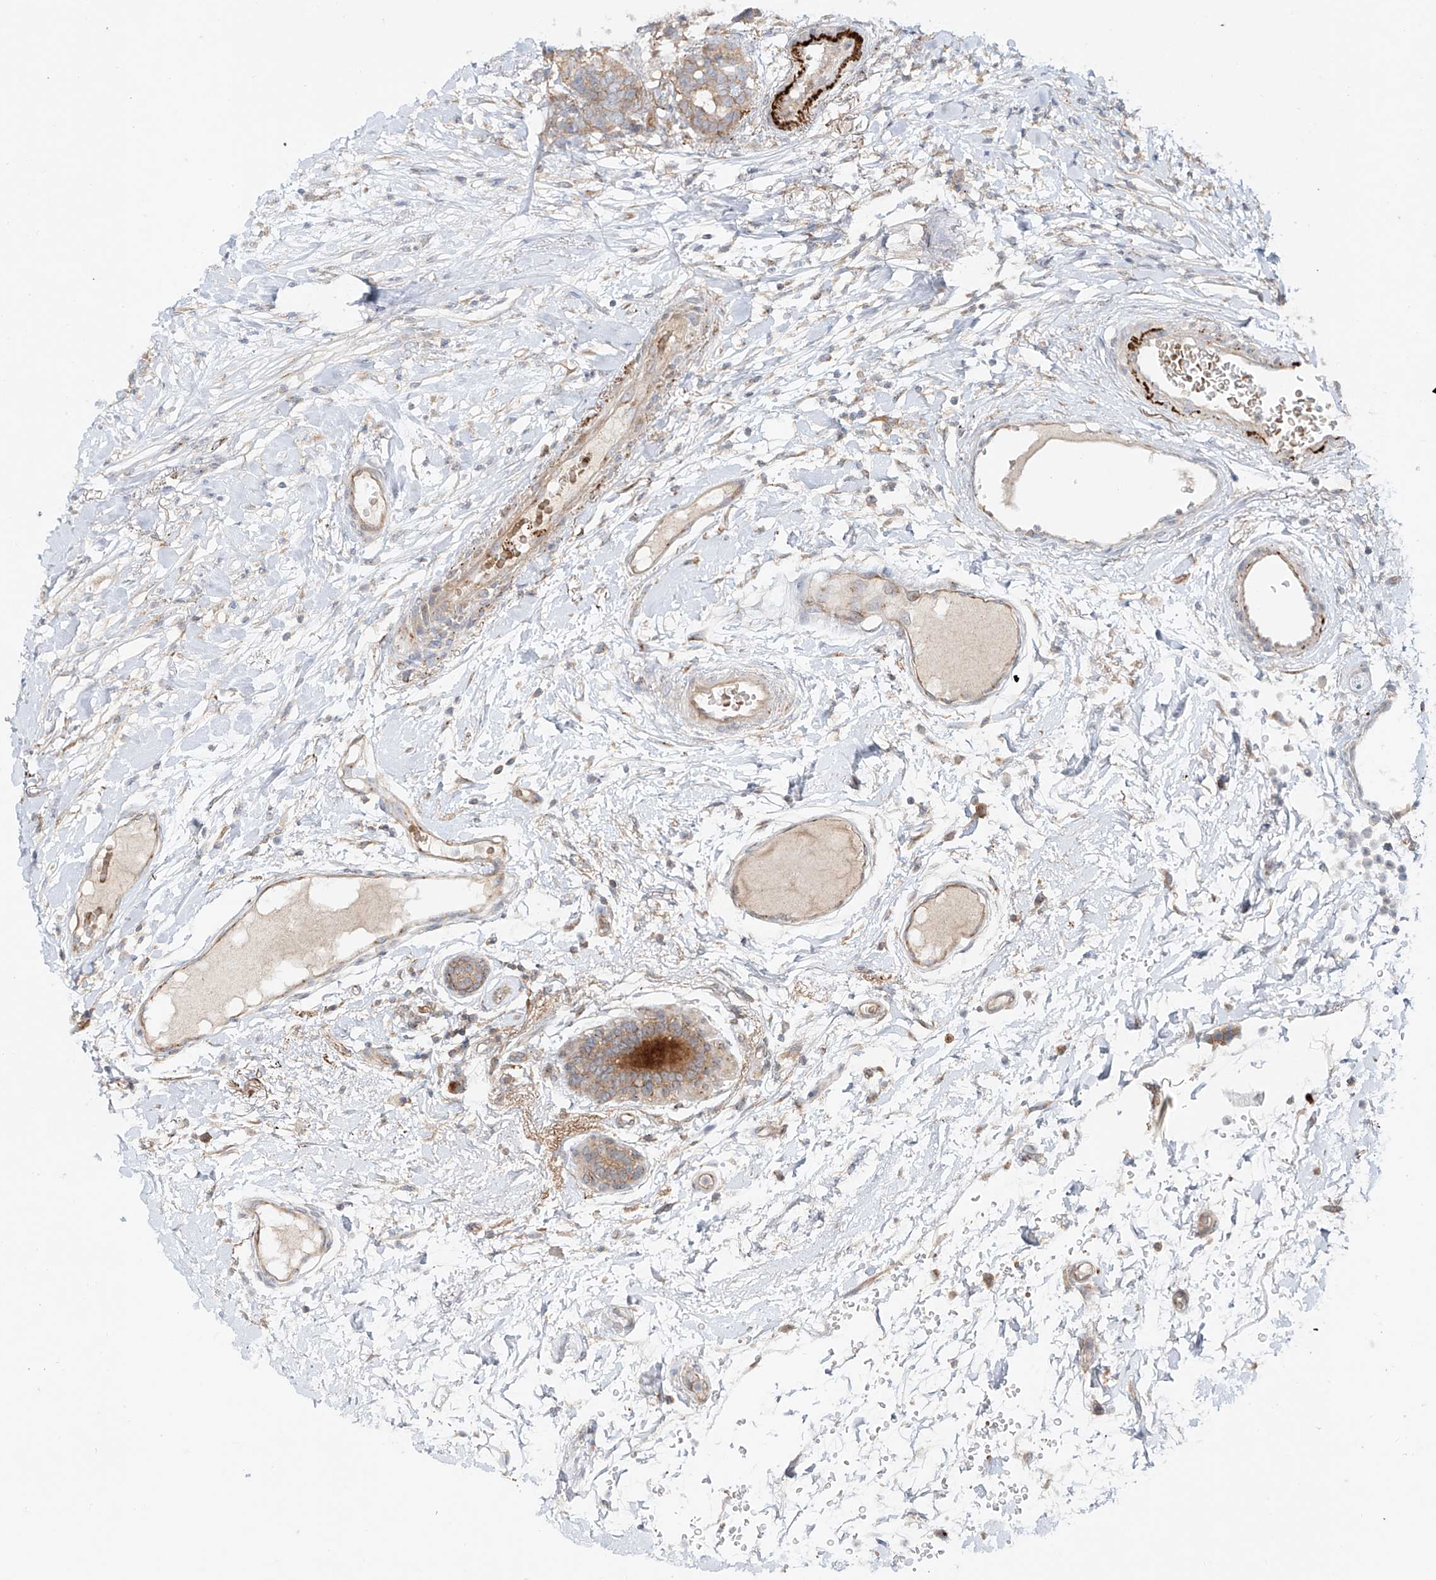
{"staining": {"intensity": "moderate", "quantity": "25%-75%", "location": "cytoplasmic/membranous"}, "tissue": "breast cancer", "cell_type": "Tumor cells", "image_type": "cancer", "snomed": [{"axis": "morphology", "description": "Duct carcinoma"}, {"axis": "topography", "description": "Breast"}], "caption": "Moderate cytoplasmic/membranous staining for a protein is seen in about 25%-75% of tumor cells of breast cancer (invasive ductal carcinoma) using immunohistochemistry (IHC).", "gene": "TJAP1", "patient": {"sex": "female", "age": 87}}